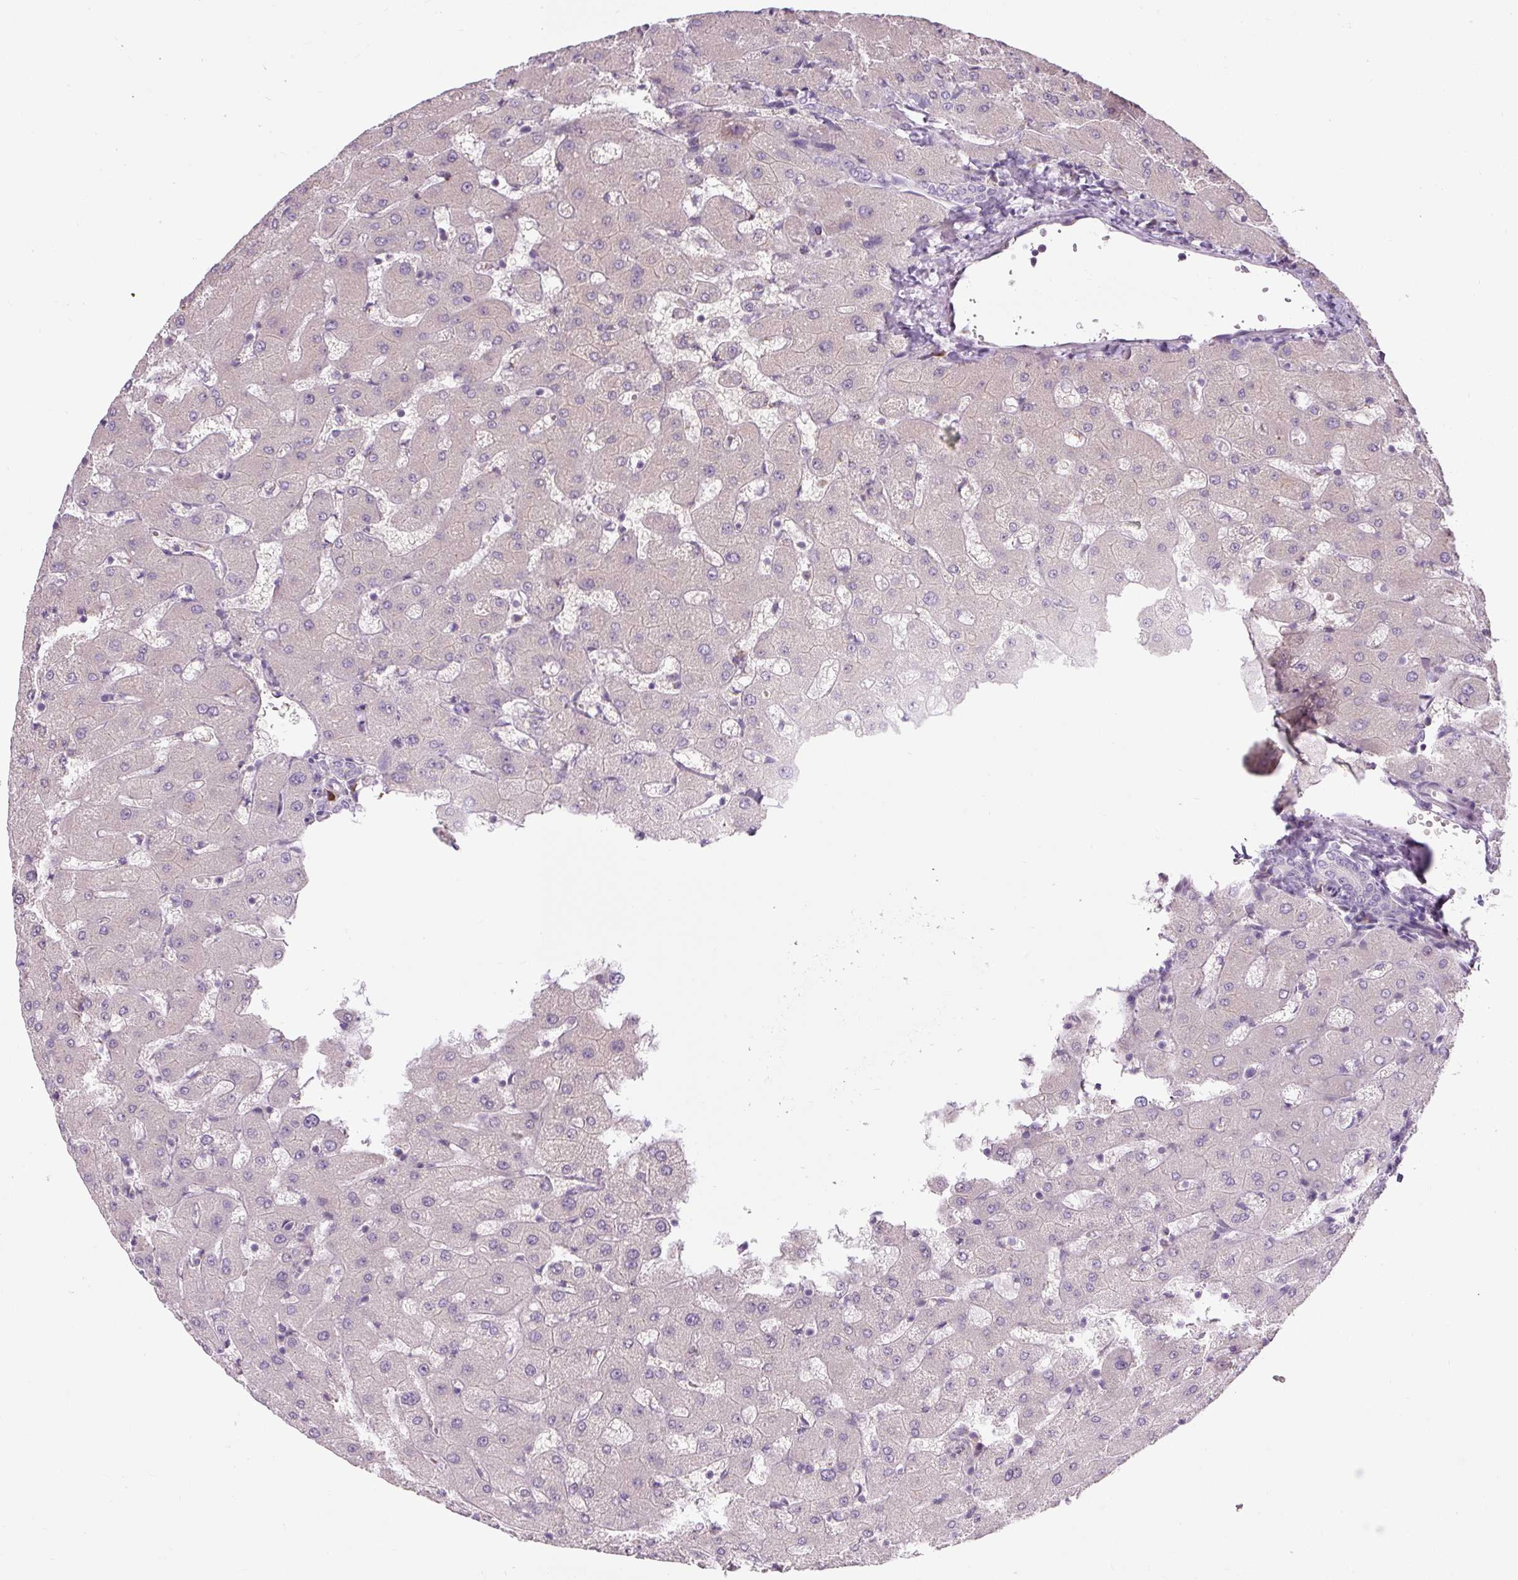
{"staining": {"intensity": "negative", "quantity": "none", "location": "none"}, "tissue": "liver", "cell_type": "Cholangiocytes", "image_type": "normal", "snomed": [{"axis": "morphology", "description": "Normal tissue, NOS"}, {"axis": "topography", "description": "Liver"}], "caption": "Immunohistochemistry of unremarkable liver demonstrates no expression in cholangiocytes. (Brightfield microscopy of DAB (3,3'-diaminobenzidine) immunohistochemistry at high magnification).", "gene": "MLX", "patient": {"sex": "female", "age": 63}}